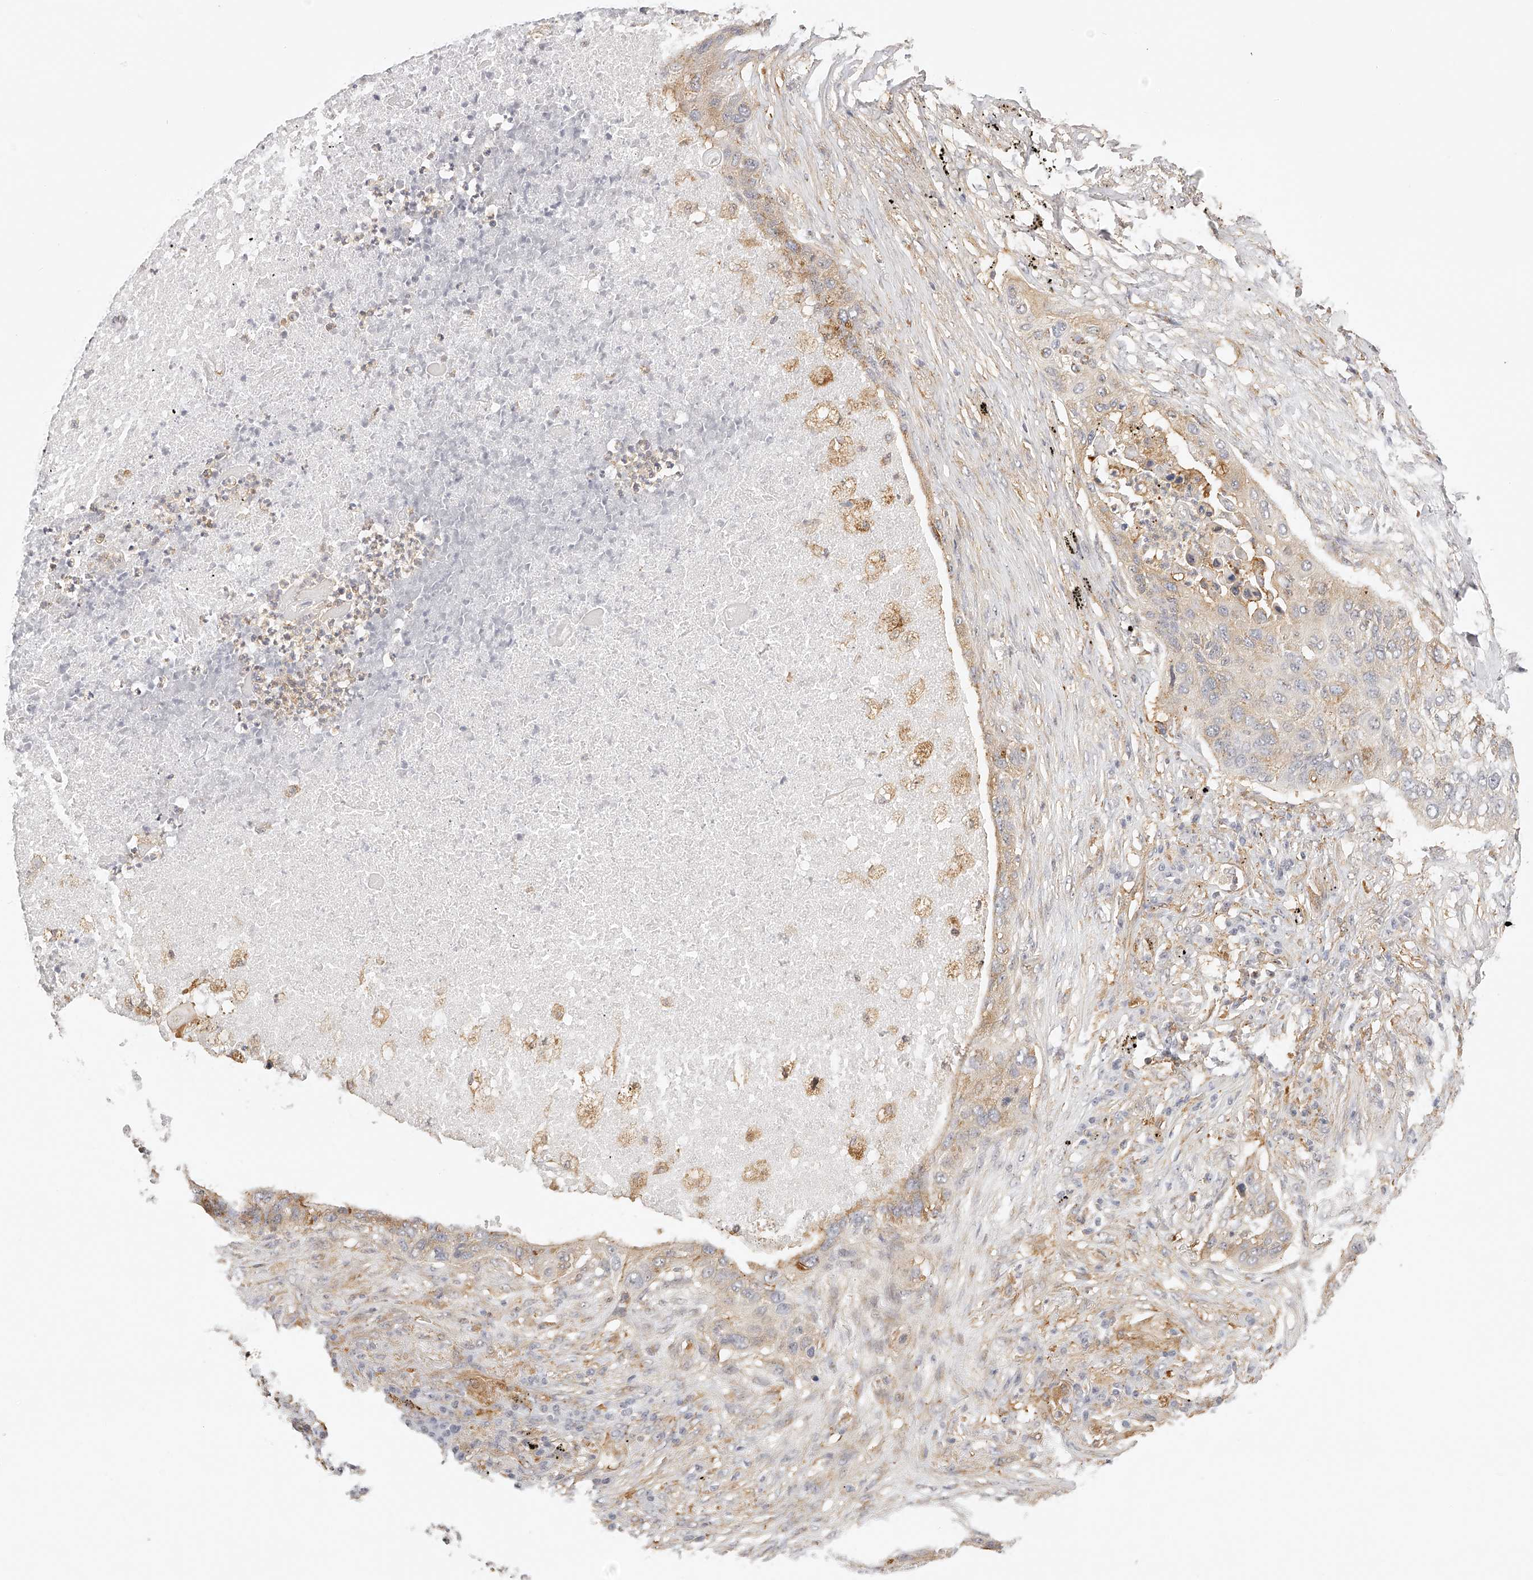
{"staining": {"intensity": "weak", "quantity": "<25%", "location": "cytoplasmic/membranous"}, "tissue": "lung cancer", "cell_type": "Tumor cells", "image_type": "cancer", "snomed": [{"axis": "morphology", "description": "Squamous cell carcinoma, NOS"}, {"axis": "topography", "description": "Lung"}], "caption": "A histopathology image of lung cancer (squamous cell carcinoma) stained for a protein shows no brown staining in tumor cells.", "gene": "SYNC", "patient": {"sex": "female", "age": 63}}